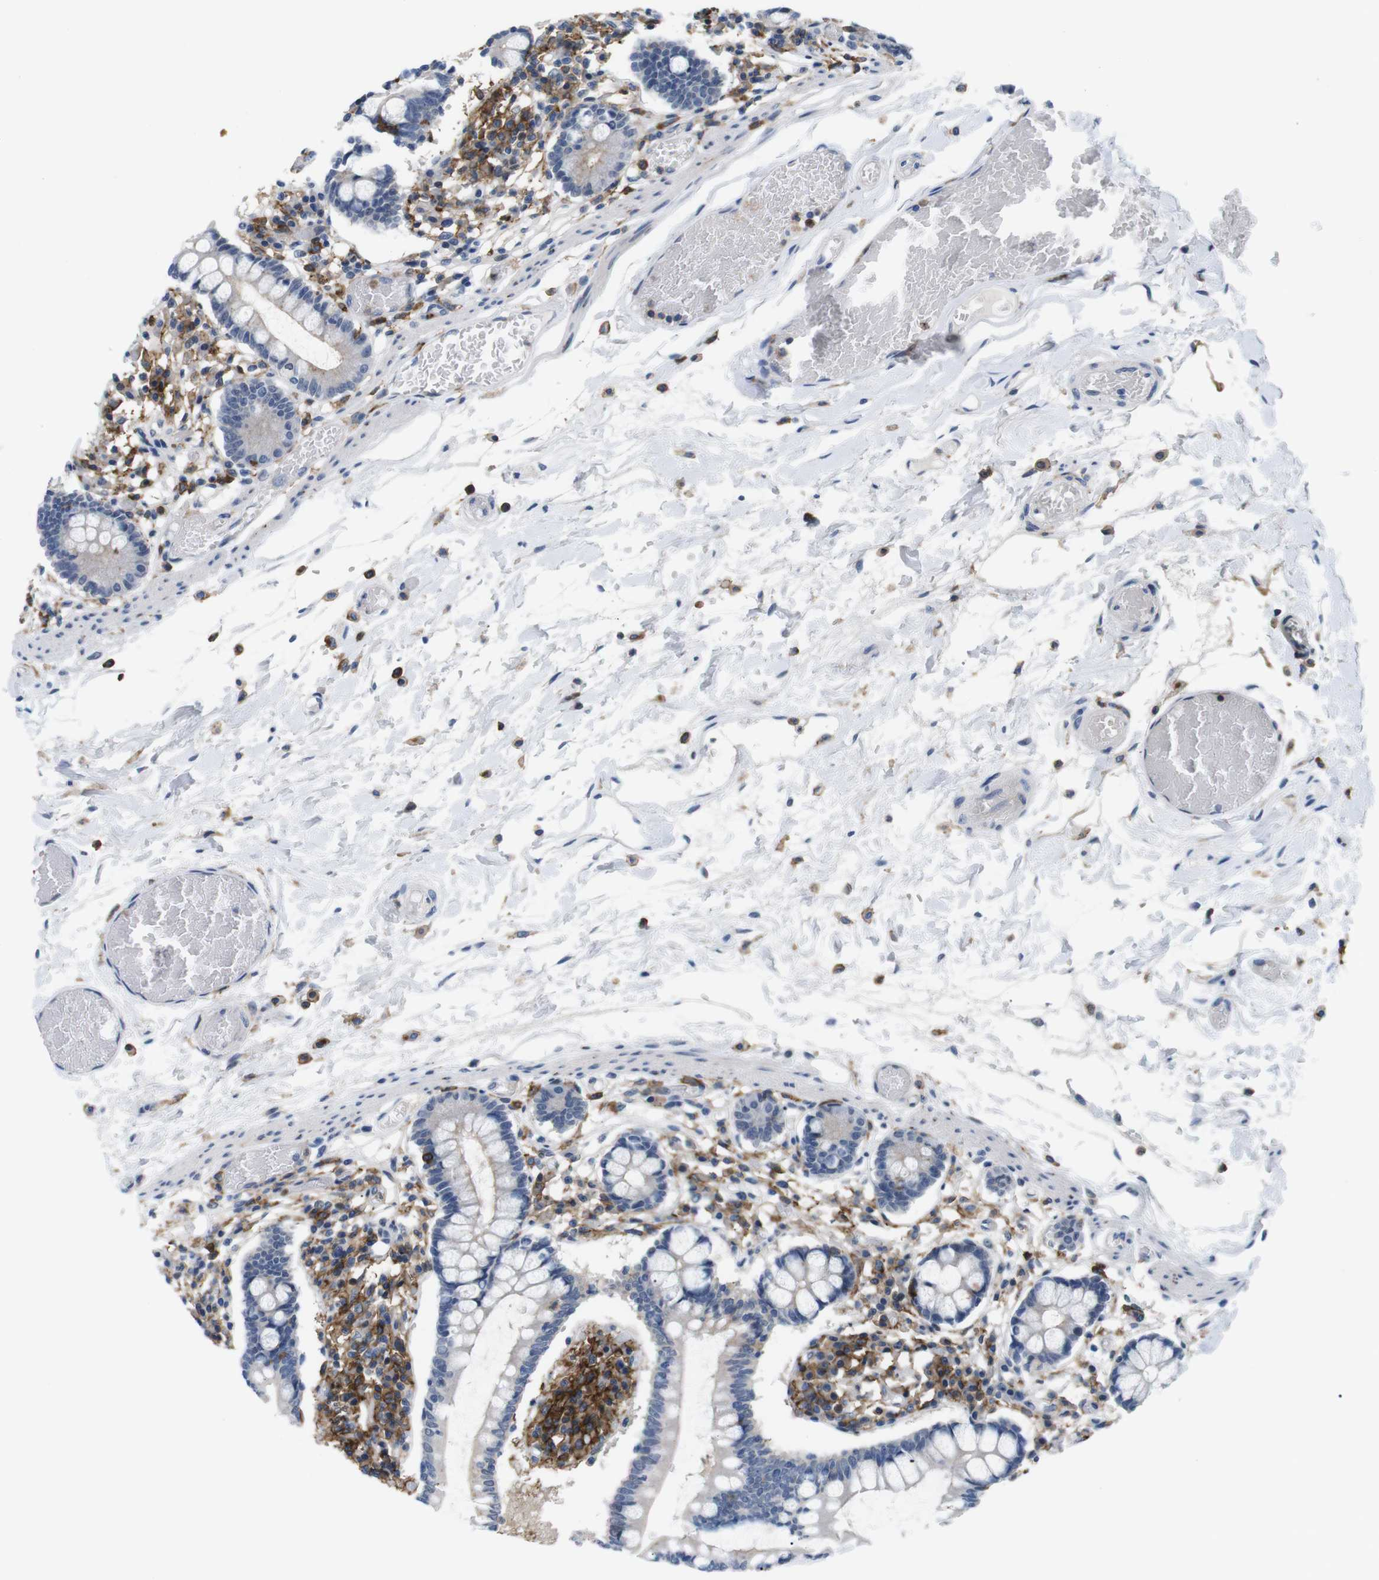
{"staining": {"intensity": "weak", "quantity": "<25%", "location": "cytoplasmic/membranous"}, "tissue": "small intestine", "cell_type": "Glandular cells", "image_type": "normal", "snomed": [{"axis": "morphology", "description": "Normal tissue, NOS"}, {"axis": "topography", "description": "Small intestine"}], "caption": "Immunohistochemical staining of benign small intestine shows no significant staining in glandular cells.", "gene": "CD300C", "patient": {"sex": "female", "age": 61}}